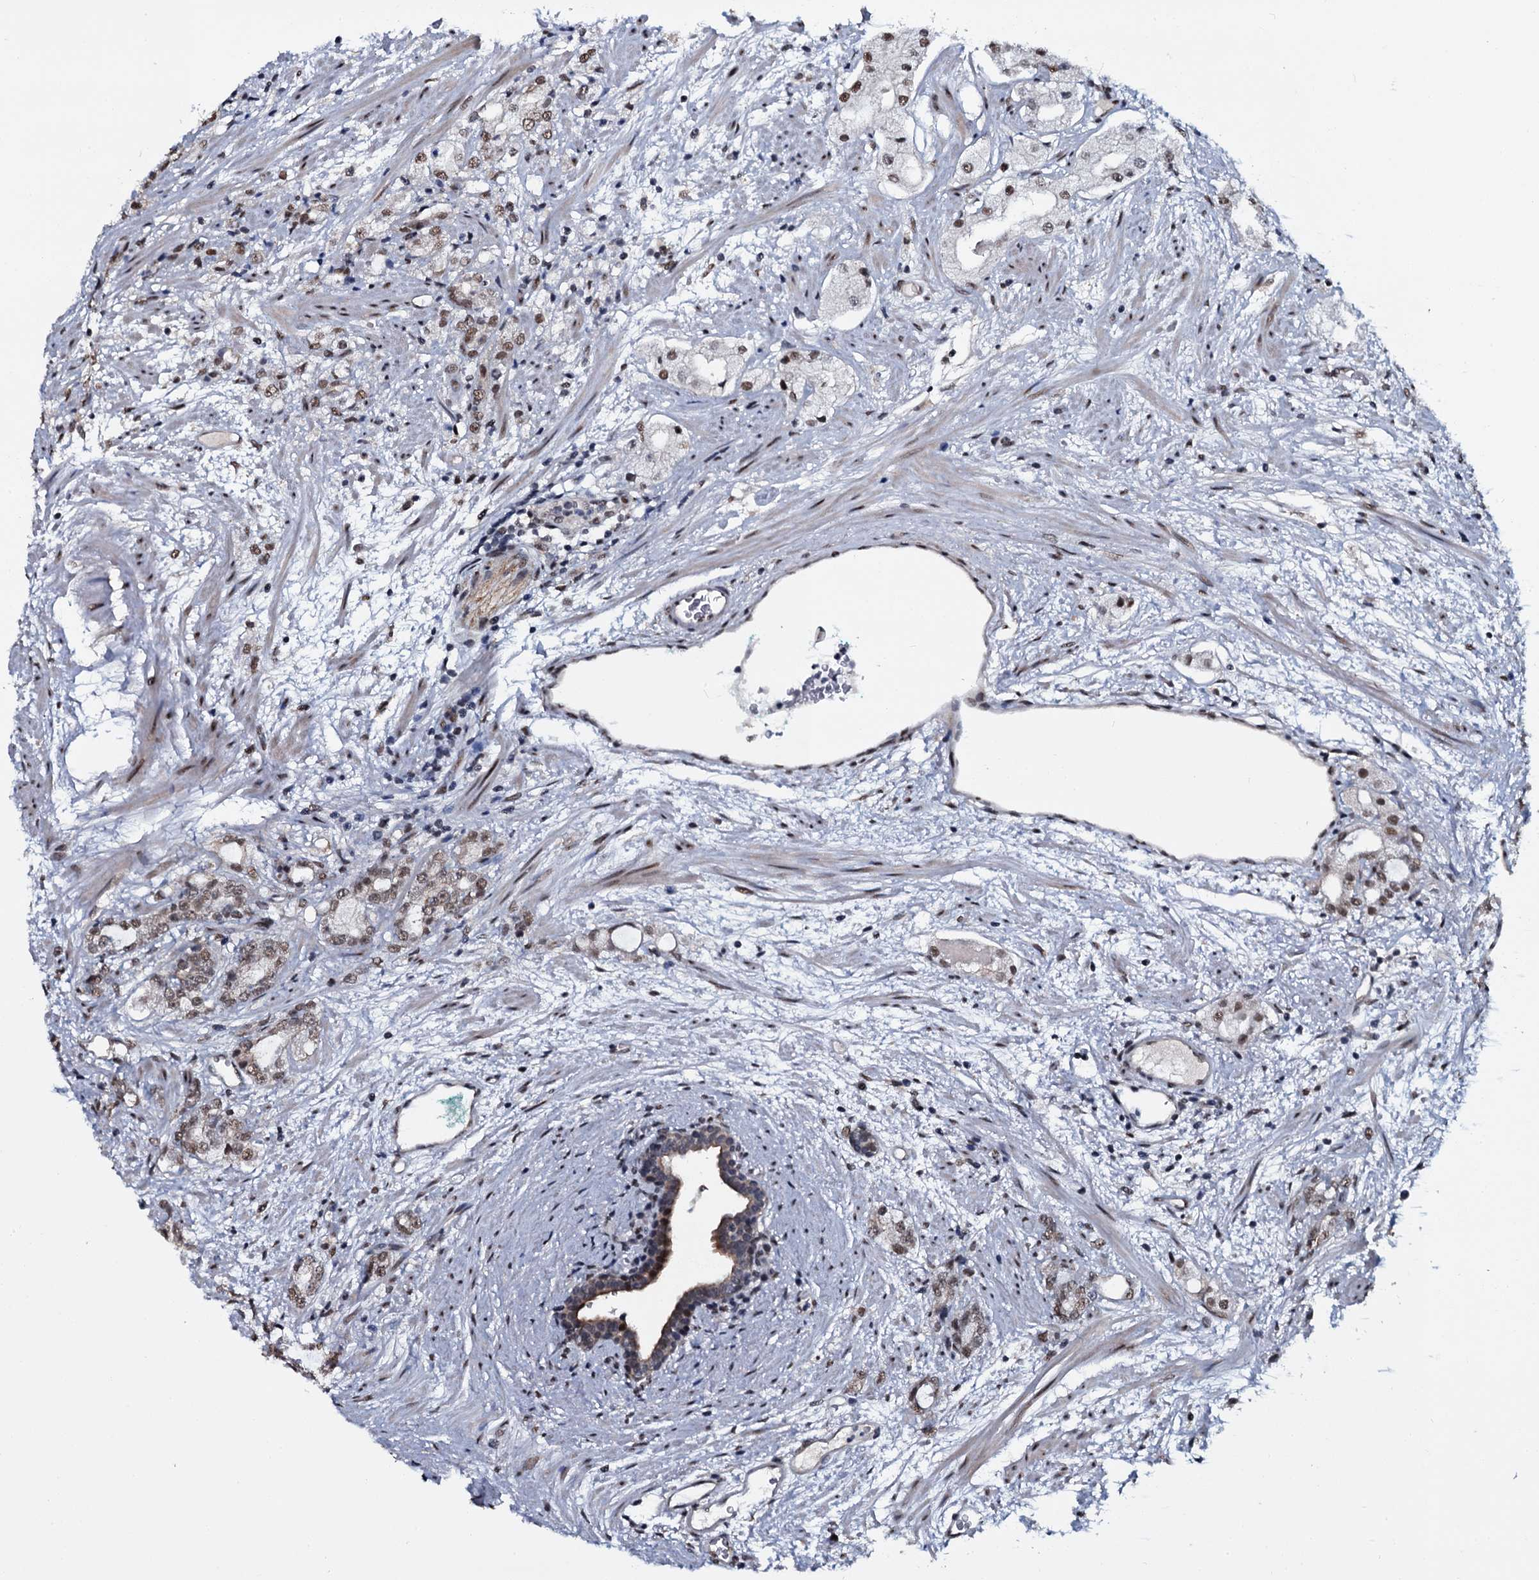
{"staining": {"intensity": "weak", "quantity": ">75%", "location": "nuclear"}, "tissue": "prostate cancer", "cell_type": "Tumor cells", "image_type": "cancer", "snomed": [{"axis": "morphology", "description": "Adenocarcinoma, High grade"}, {"axis": "topography", "description": "Prostate"}], "caption": "IHC image of neoplastic tissue: human prostate adenocarcinoma (high-grade) stained using immunohistochemistry exhibits low levels of weak protein expression localized specifically in the nuclear of tumor cells, appearing as a nuclear brown color.", "gene": "SH2D4B", "patient": {"sex": "male", "age": 64}}